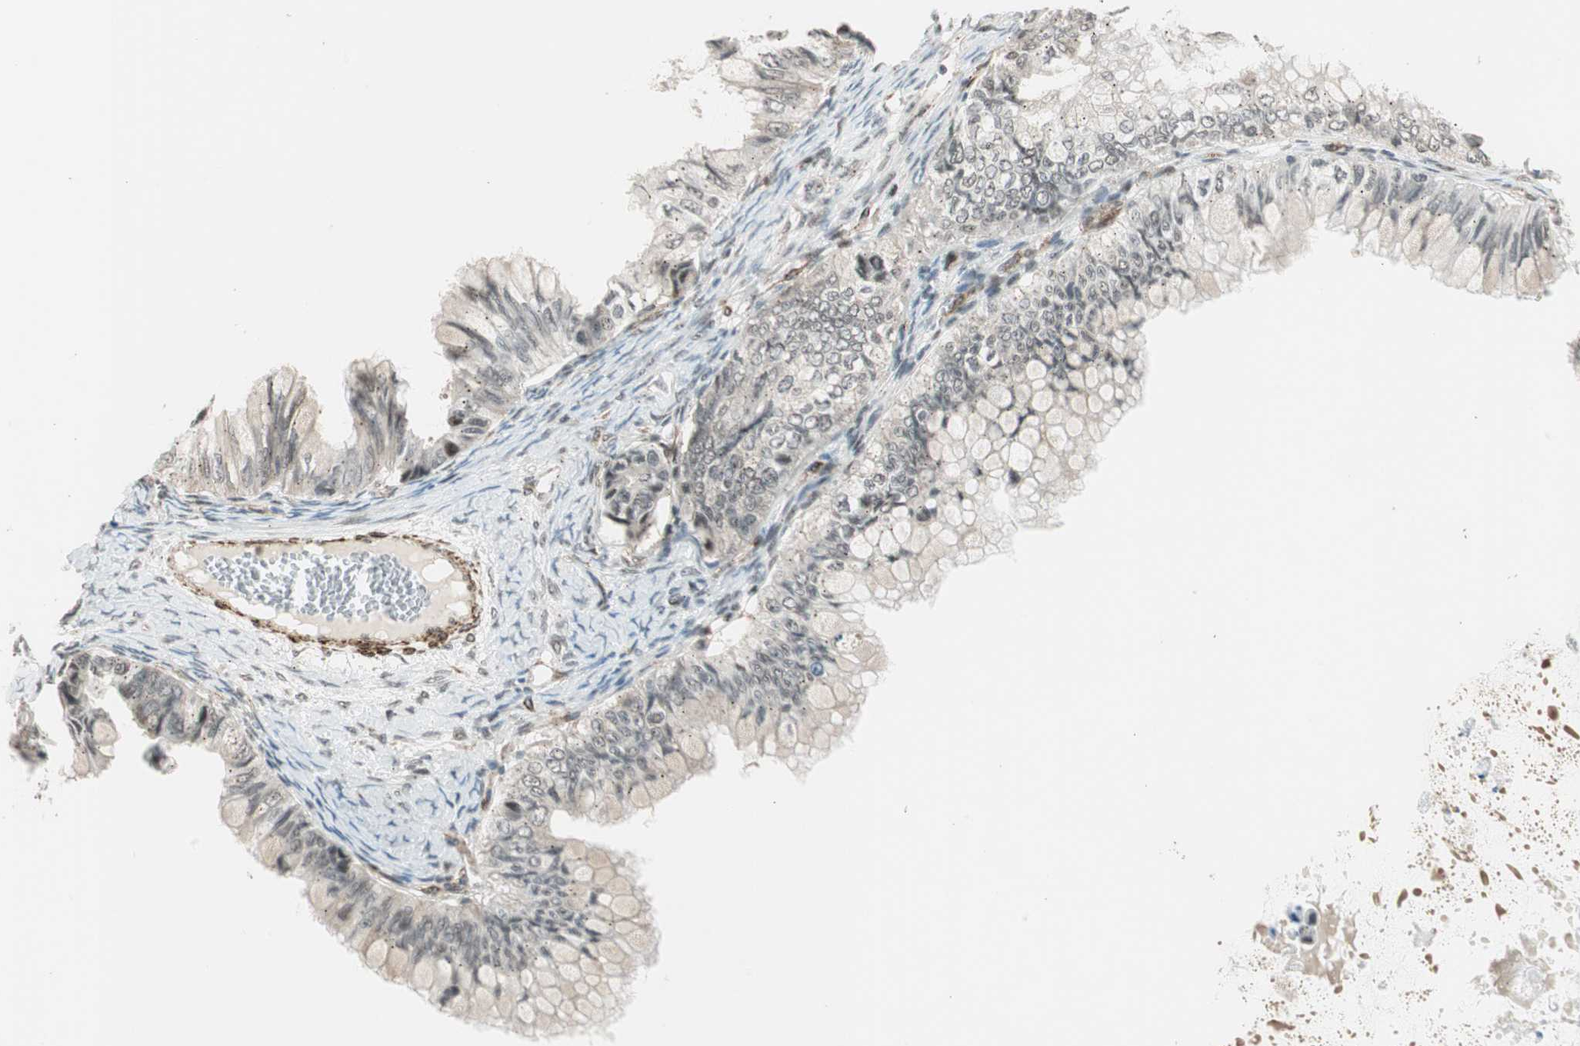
{"staining": {"intensity": "negative", "quantity": "none", "location": "none"}, "tissue": "ovarian cancer", "cell_type": "Tumor cells", "image_type": "cancer", "snomed": [{"axis": "morphology", "description": "Cystadenocarcinoma, mucinous, NOS"}, {"axis": "topography", "description": "Ovary"}], "caption": "Tumor cells are negative for brown protein staining in ovarian cancer (mucinous cystadenocarcinoma).", "gene": "CDK19", "patient": {"sex": "female", "age": 80}}